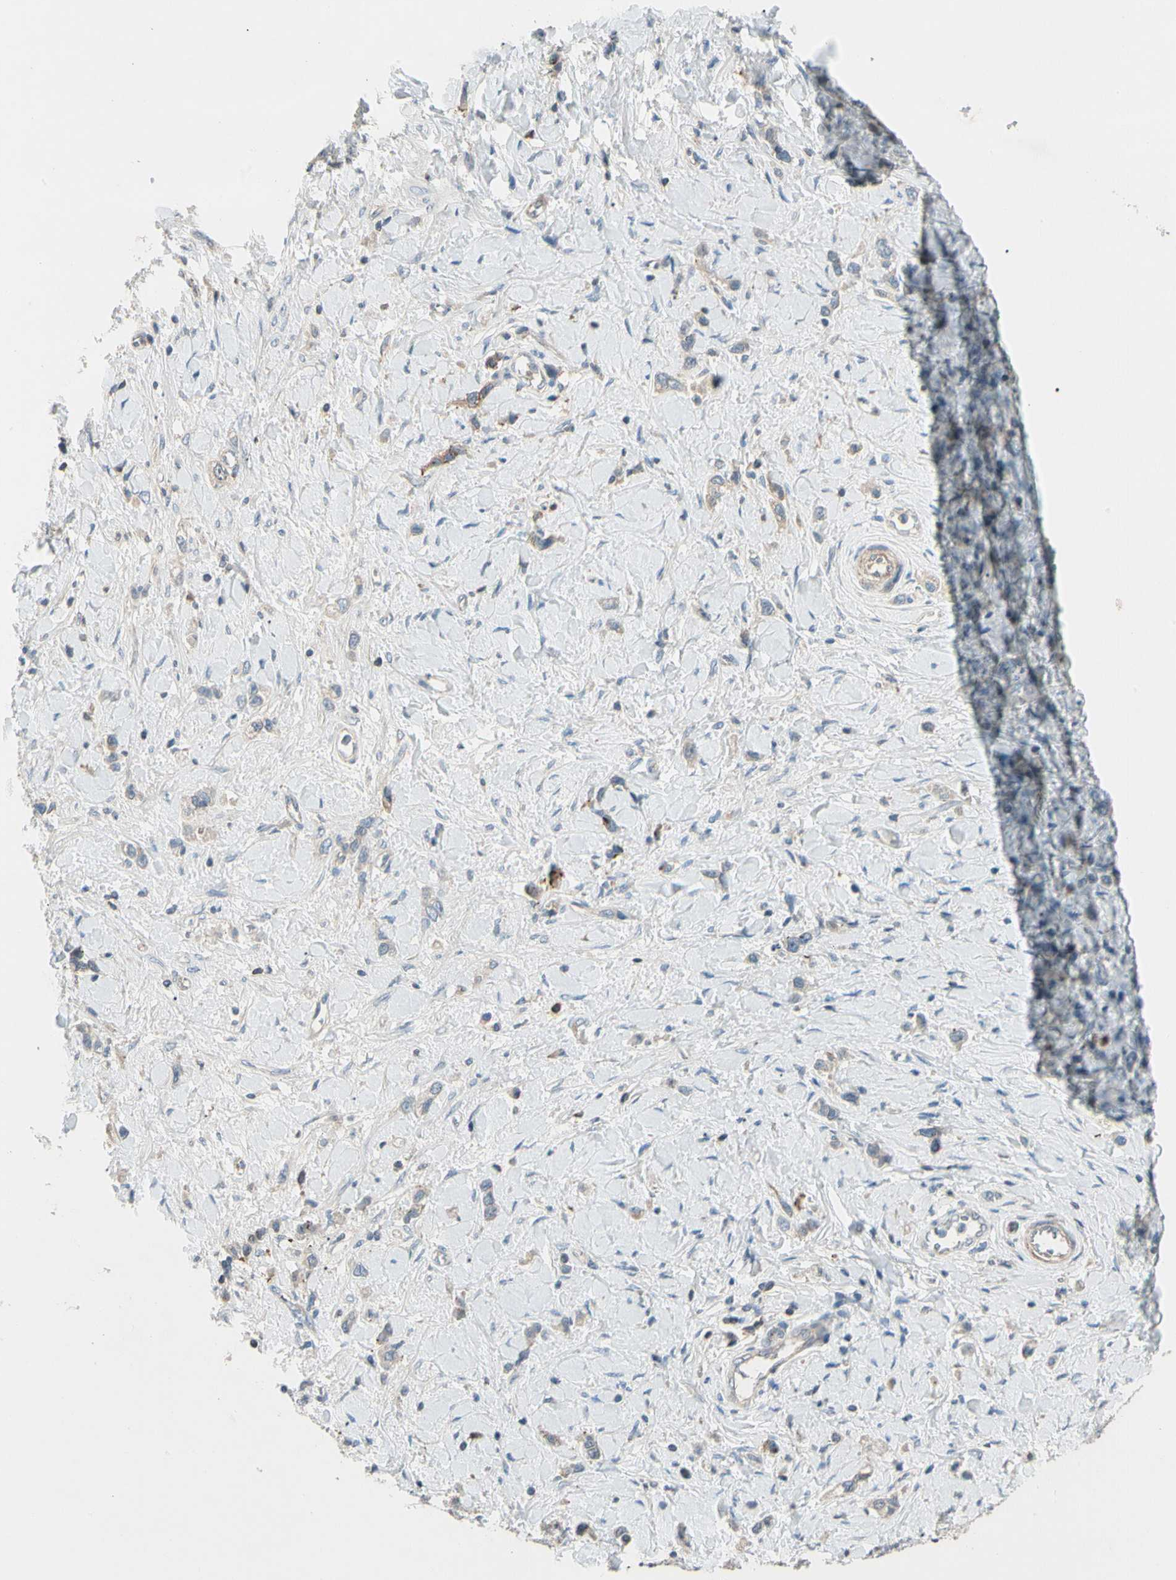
{"staining": {"intensity": "weak", "quantity": ">75%", "location": "cytoplasmic/membranous"}, "tissue": "stomach cancer", "cell_type": "Tumor cells", "image_type": "cancer", "snomed": [{"axis": "morphology", "description": "Normal tissue, NOS"}, {"axis": "morphology", "description": "Adenocarcinoma, NOS"}, {"axis": "topography", "description": "Stomach, upper"}, {"axis": "topography", "description": "Stomach"}], "caption": "Immunohistochemistry (IHC) (DAB) staining of adenocarcinoma (stomach) exhibits weak cytoplasmic/membranous protein expression in approximately >75% of tumor cells.", "gene": "CDH6", "patient": {"sex": "female", "age": 65}}